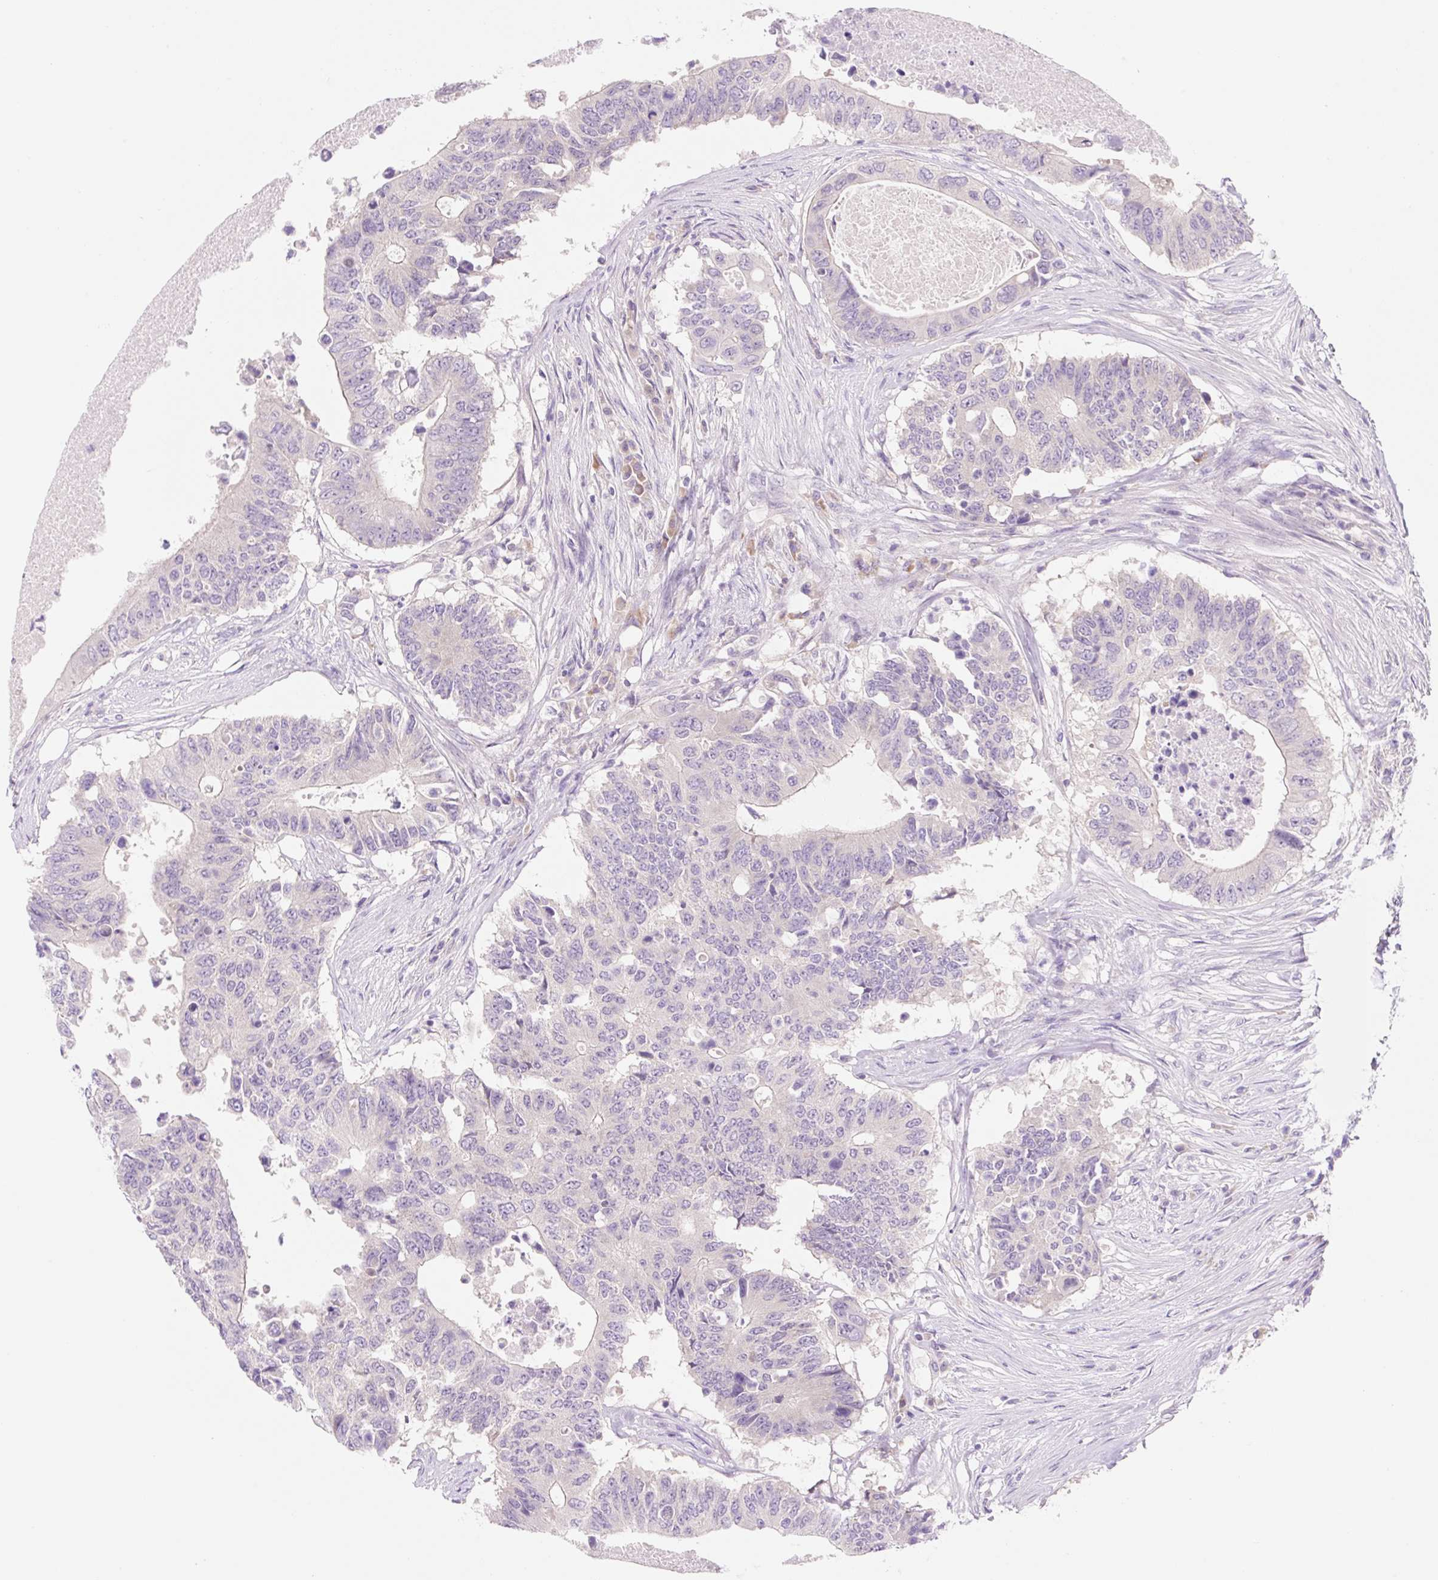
{"staining": {"intensity": "negative", "quantity": "none", "location": "none"}, "tissue": "colorectal cancer", "cell_type": "Tumor cells", "image_type": "cancer", "snomed": [{"axis": "morphology", "description": "Adenocarcinoma, NOS"}, {"axis": "topography", "description": "Colon"}], "caption": "This is an IHC photomicrograph of colorectal adenocarcinoma. There is no expression in tumor cells.", "gene": "CELF6", "patient": {"sex": "male", "age": 71}}